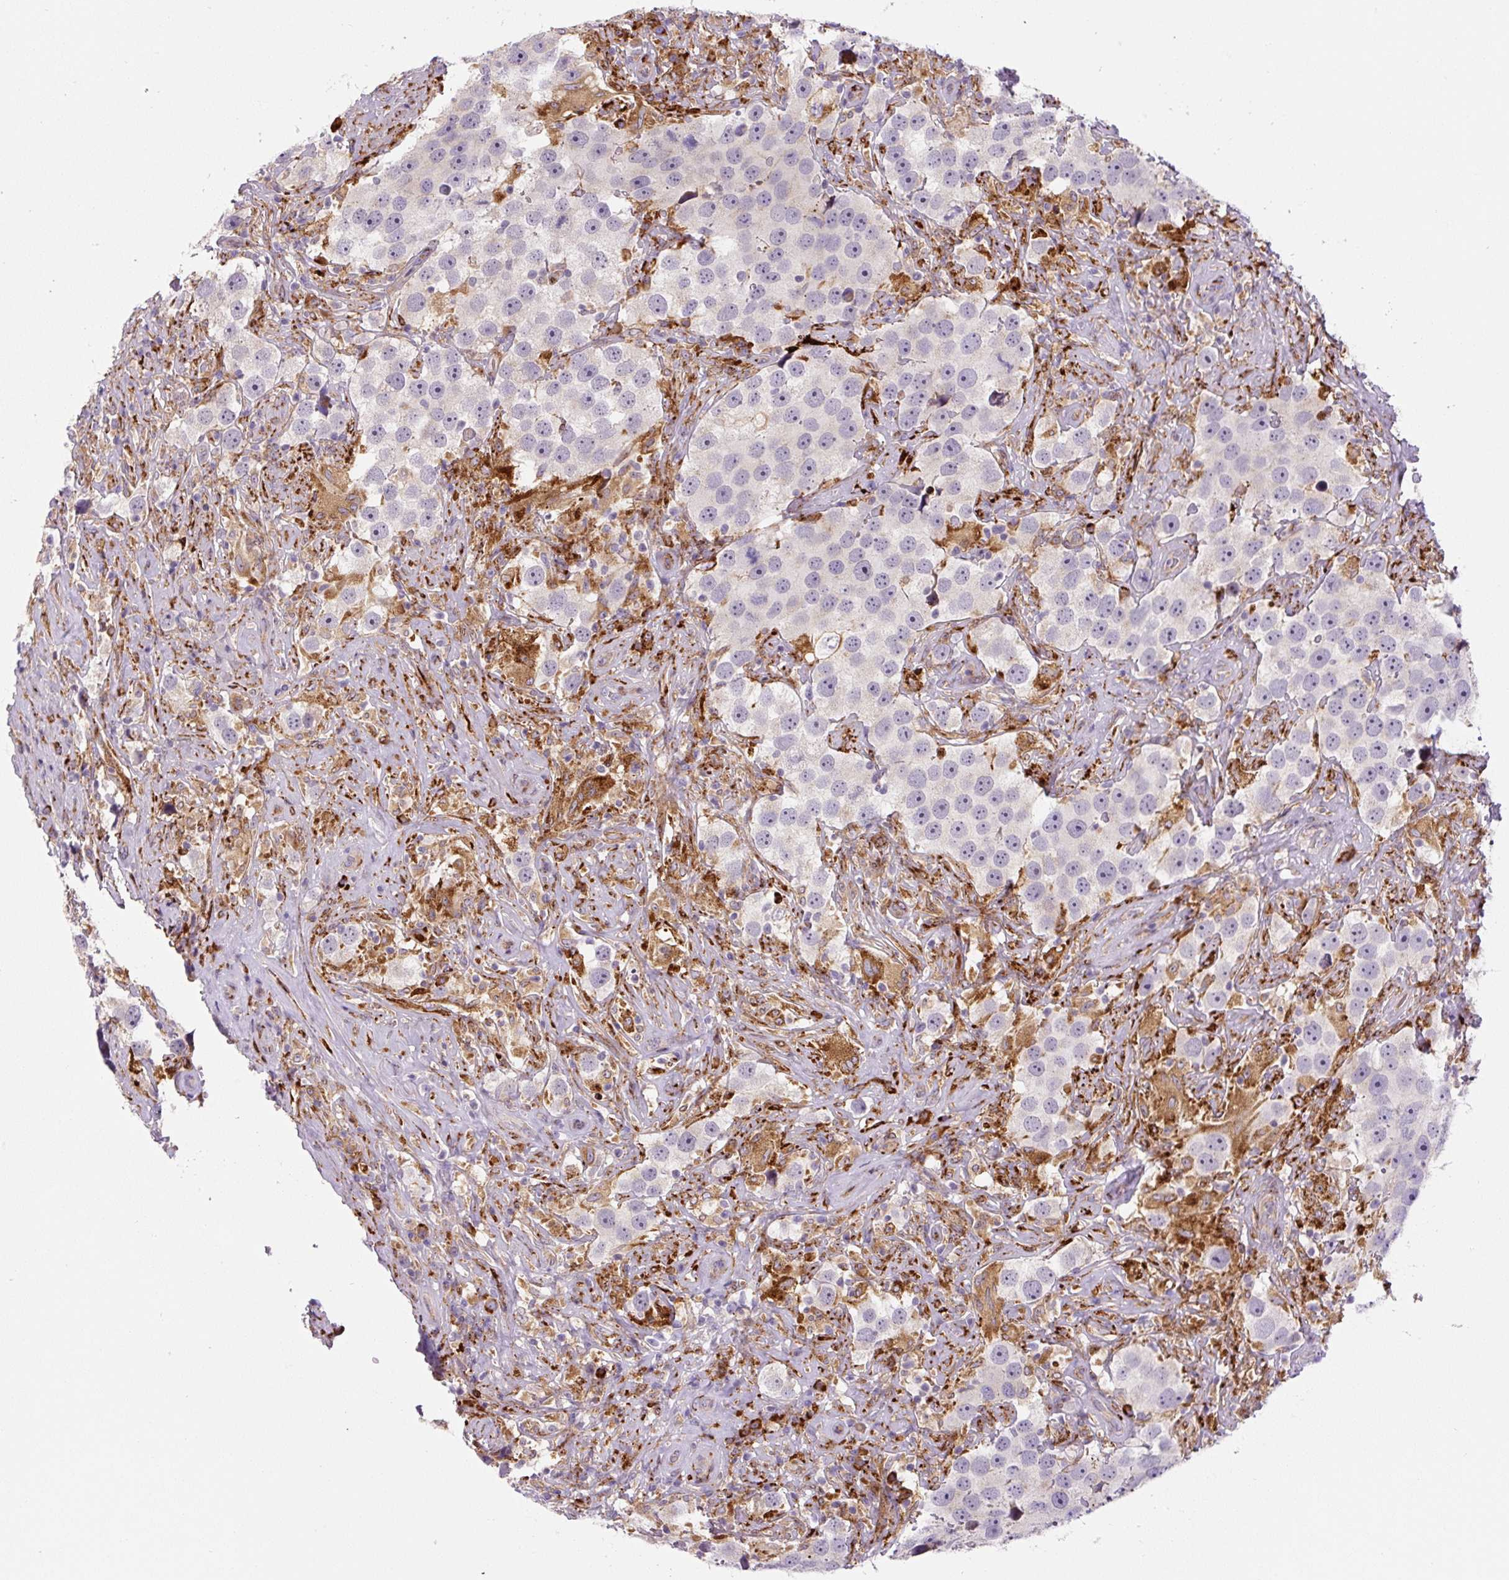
{"staining": {"intensity": "negative", "quantity": "none", "location": "none"}, "tissue": "testis cancer", "cell_type": "Tumor cells", "image_type": "cancer", "snomed": [{"axis": "morphology", "description": "Seminoma, NOS"}, {"axis": "topography", "description": "Testis"}], "caption": "A photomicrograph of human testis cancer (seminoma) is negative for staining in tumor cells.", "gene": "DISP3", "patient": {"sex": "male", "age": 49}}